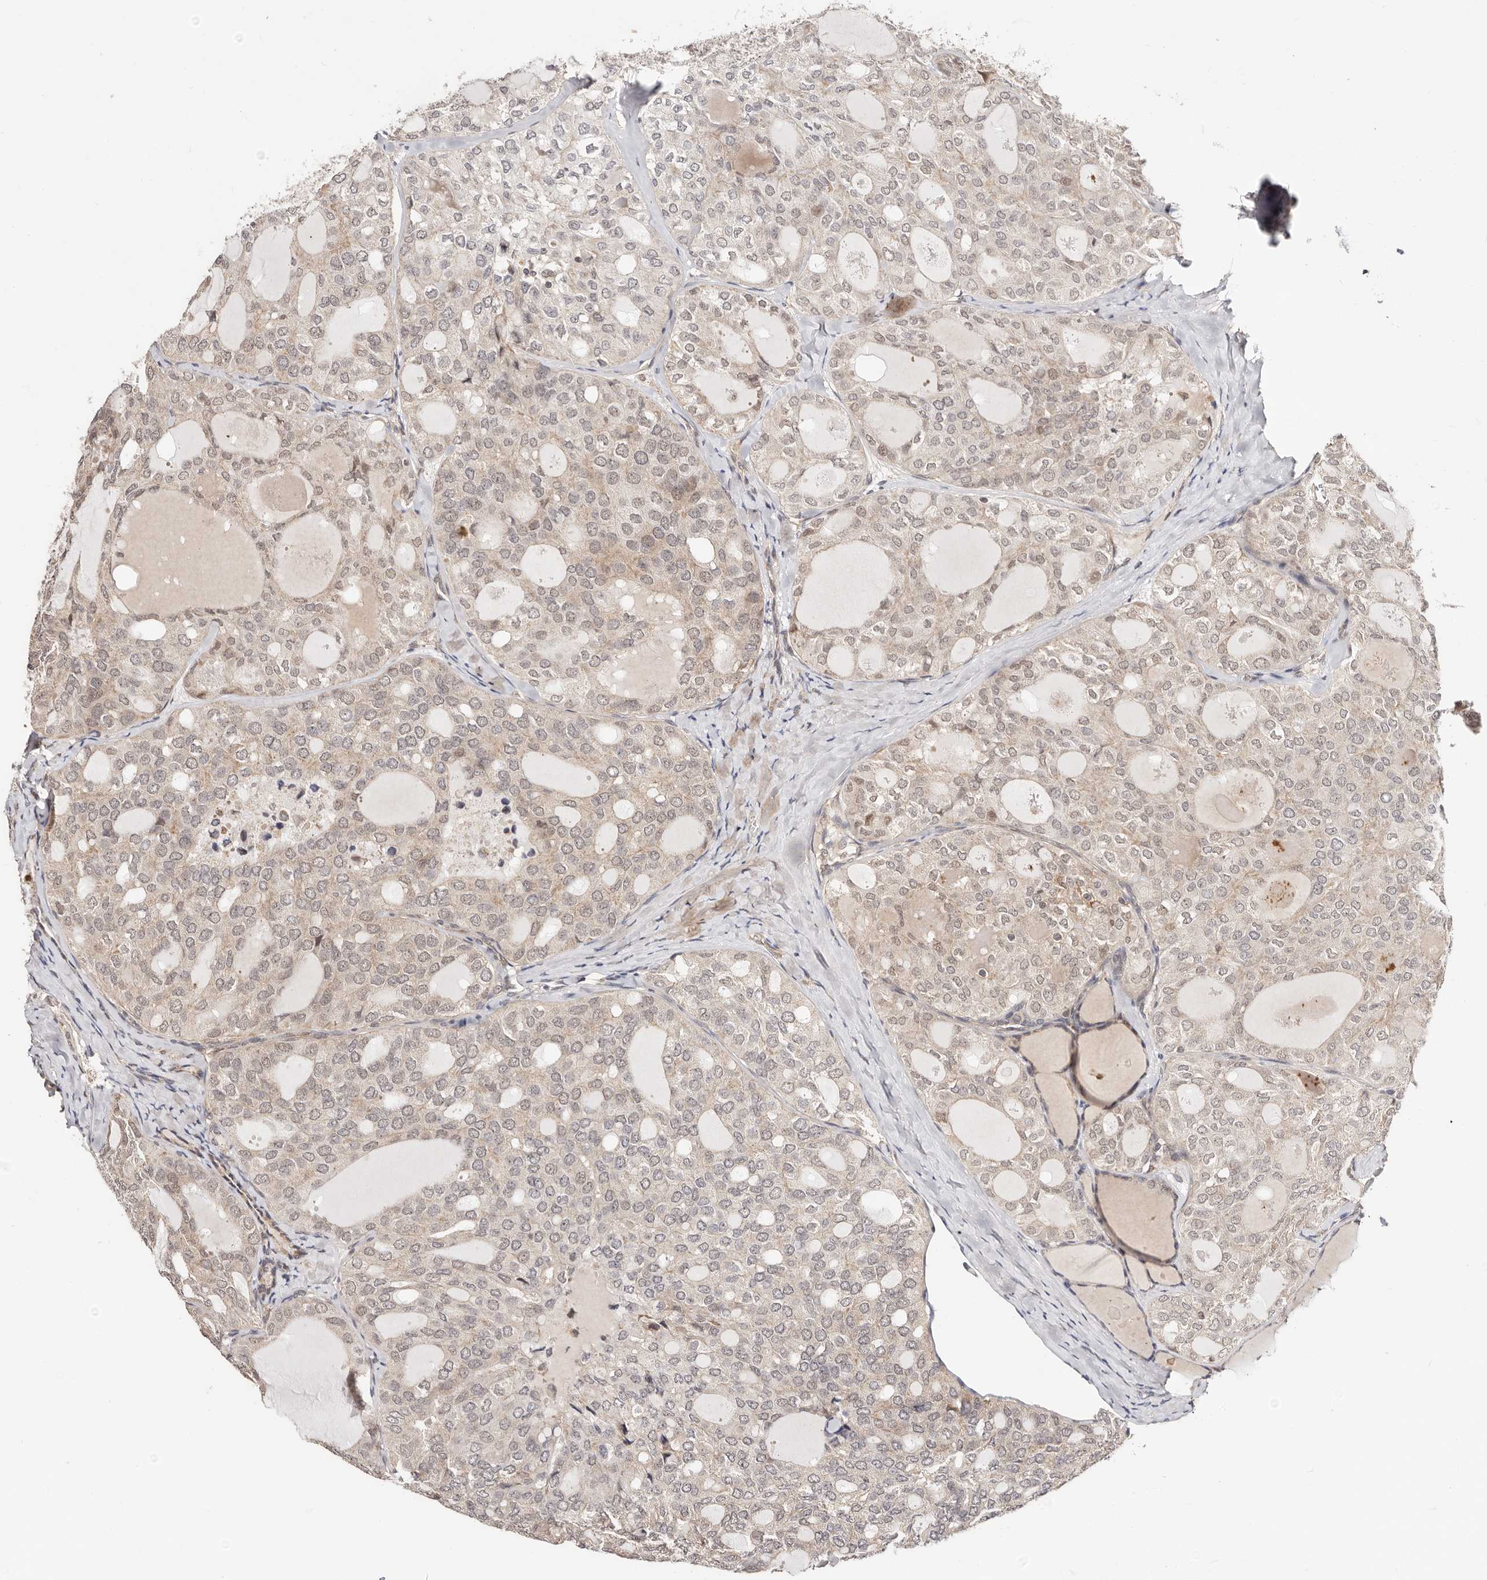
{"staining": {"intensity": "weak", "quantity": "<25%", "location": "cytoplasmic/membranous"}, "tissue": "thyroid cancer", "cell_type": "Tumor cells", "image_type": "cancer", "snomed": [{"axis": "morphology", "description": "Follicular adenoma carcinoma, NOS"}, {"axis": "topography", "description": "Thyroid gland"}], "caption": "DAB (3,3'-diaminobenzidine) immunohistochemical staining of thyroid follicular adenoma carcinoma displays no significant staining in tumor cells.", "gene": "CTNNBL1", "patient": {"sex": "male", "age": 75}}